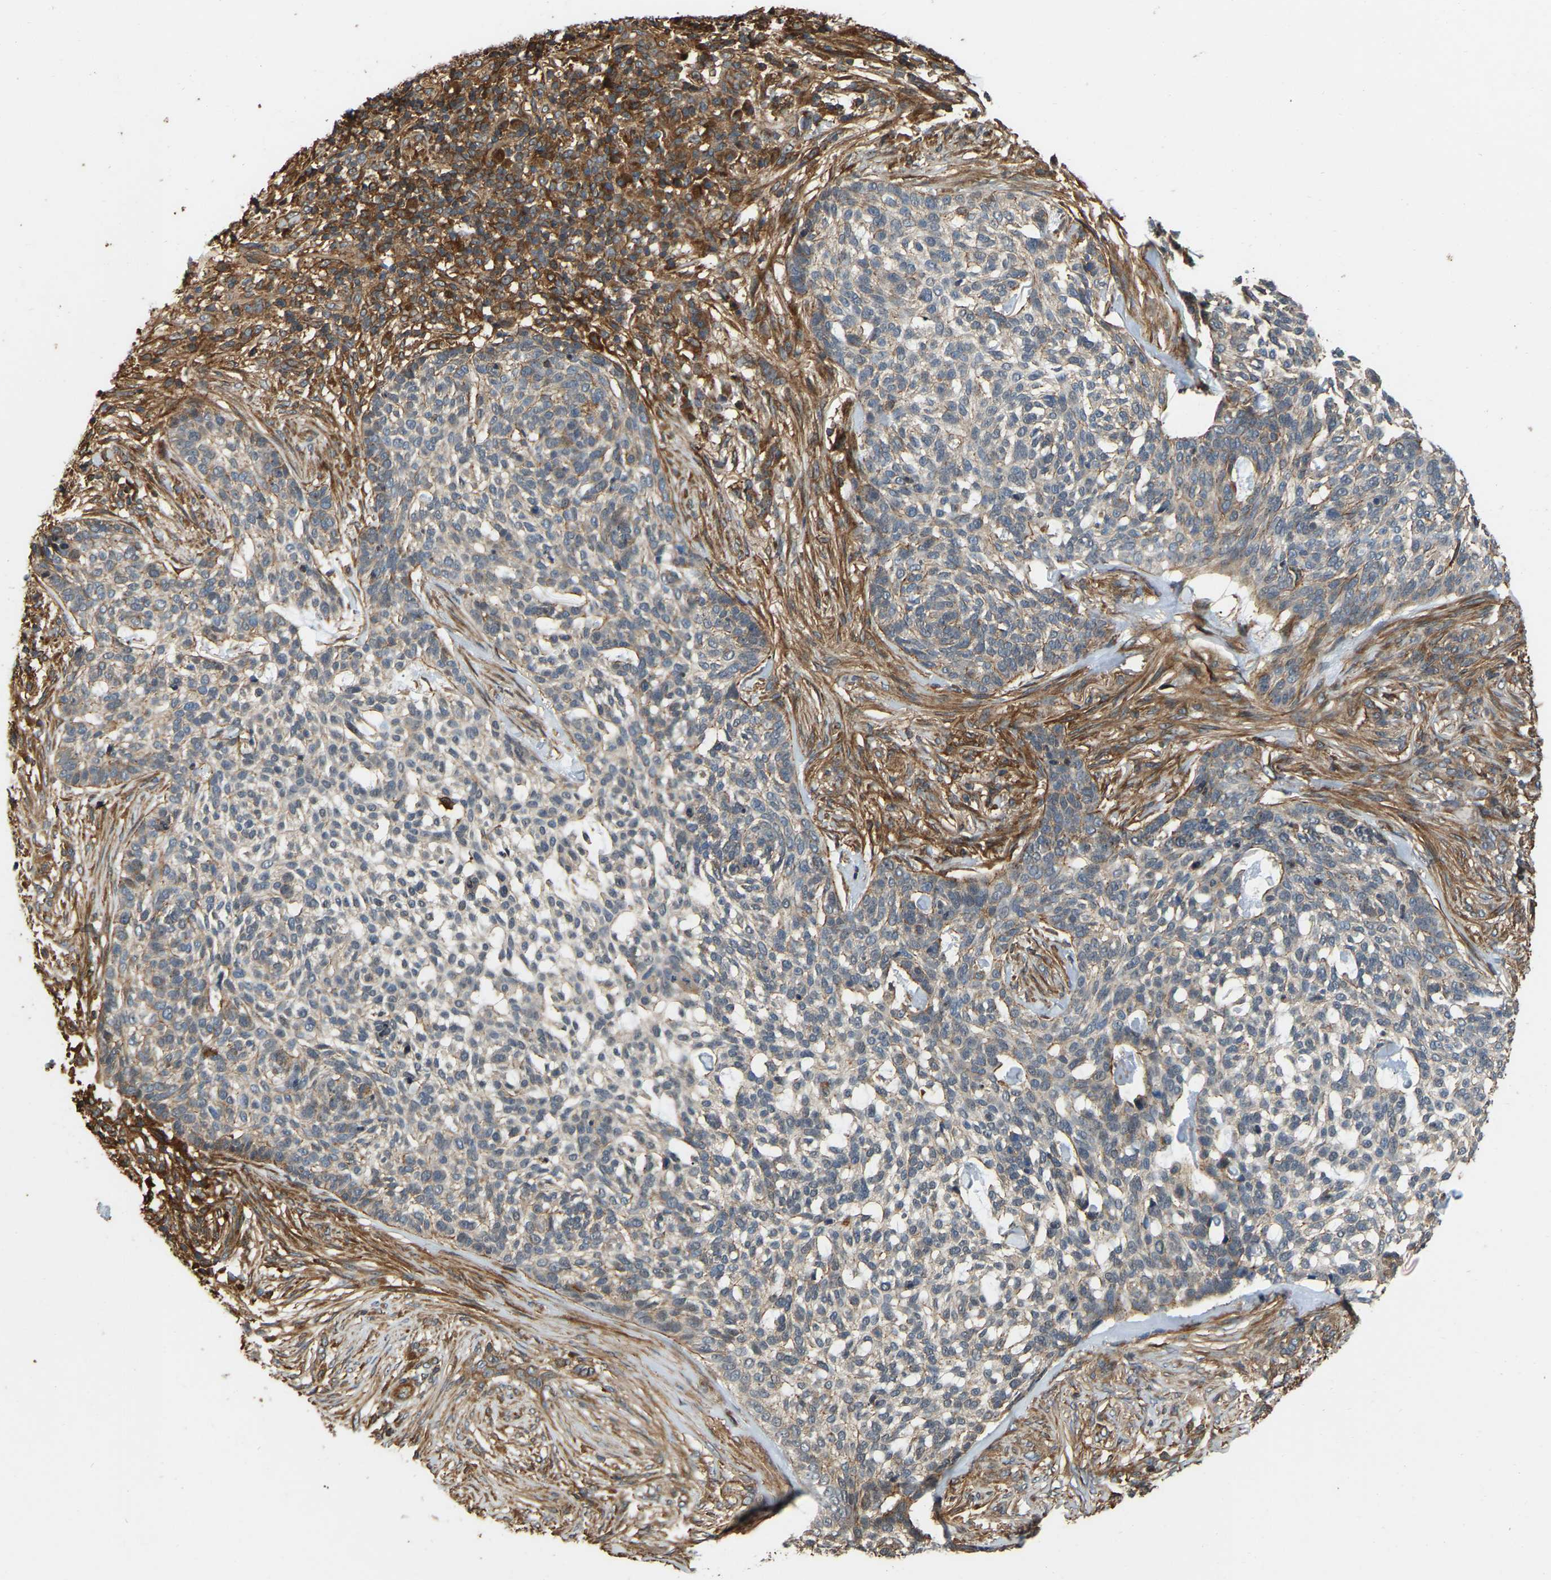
{"staining": {"intensity": "weak", "quantity": "25%-75%", "location": "cytoplasmic/membranous"}, "tissue": "skin cancer", "cell_type": "Tumor cells", "image_type": "cancer", "snomed": [{"axis": "morphology", "description": "Basal cell carcinoma"}, {"axis": "topography", "description": "Skin"}], "caption": "Protein expression analysis of human skin cancer (basal cell carcinoma) reveals weak cytoplasmic/membranous positivity in about 25%-75% of tumor cells.", "gene": "SAMD9L", "patient": {"sex": "female", "age": 64}}